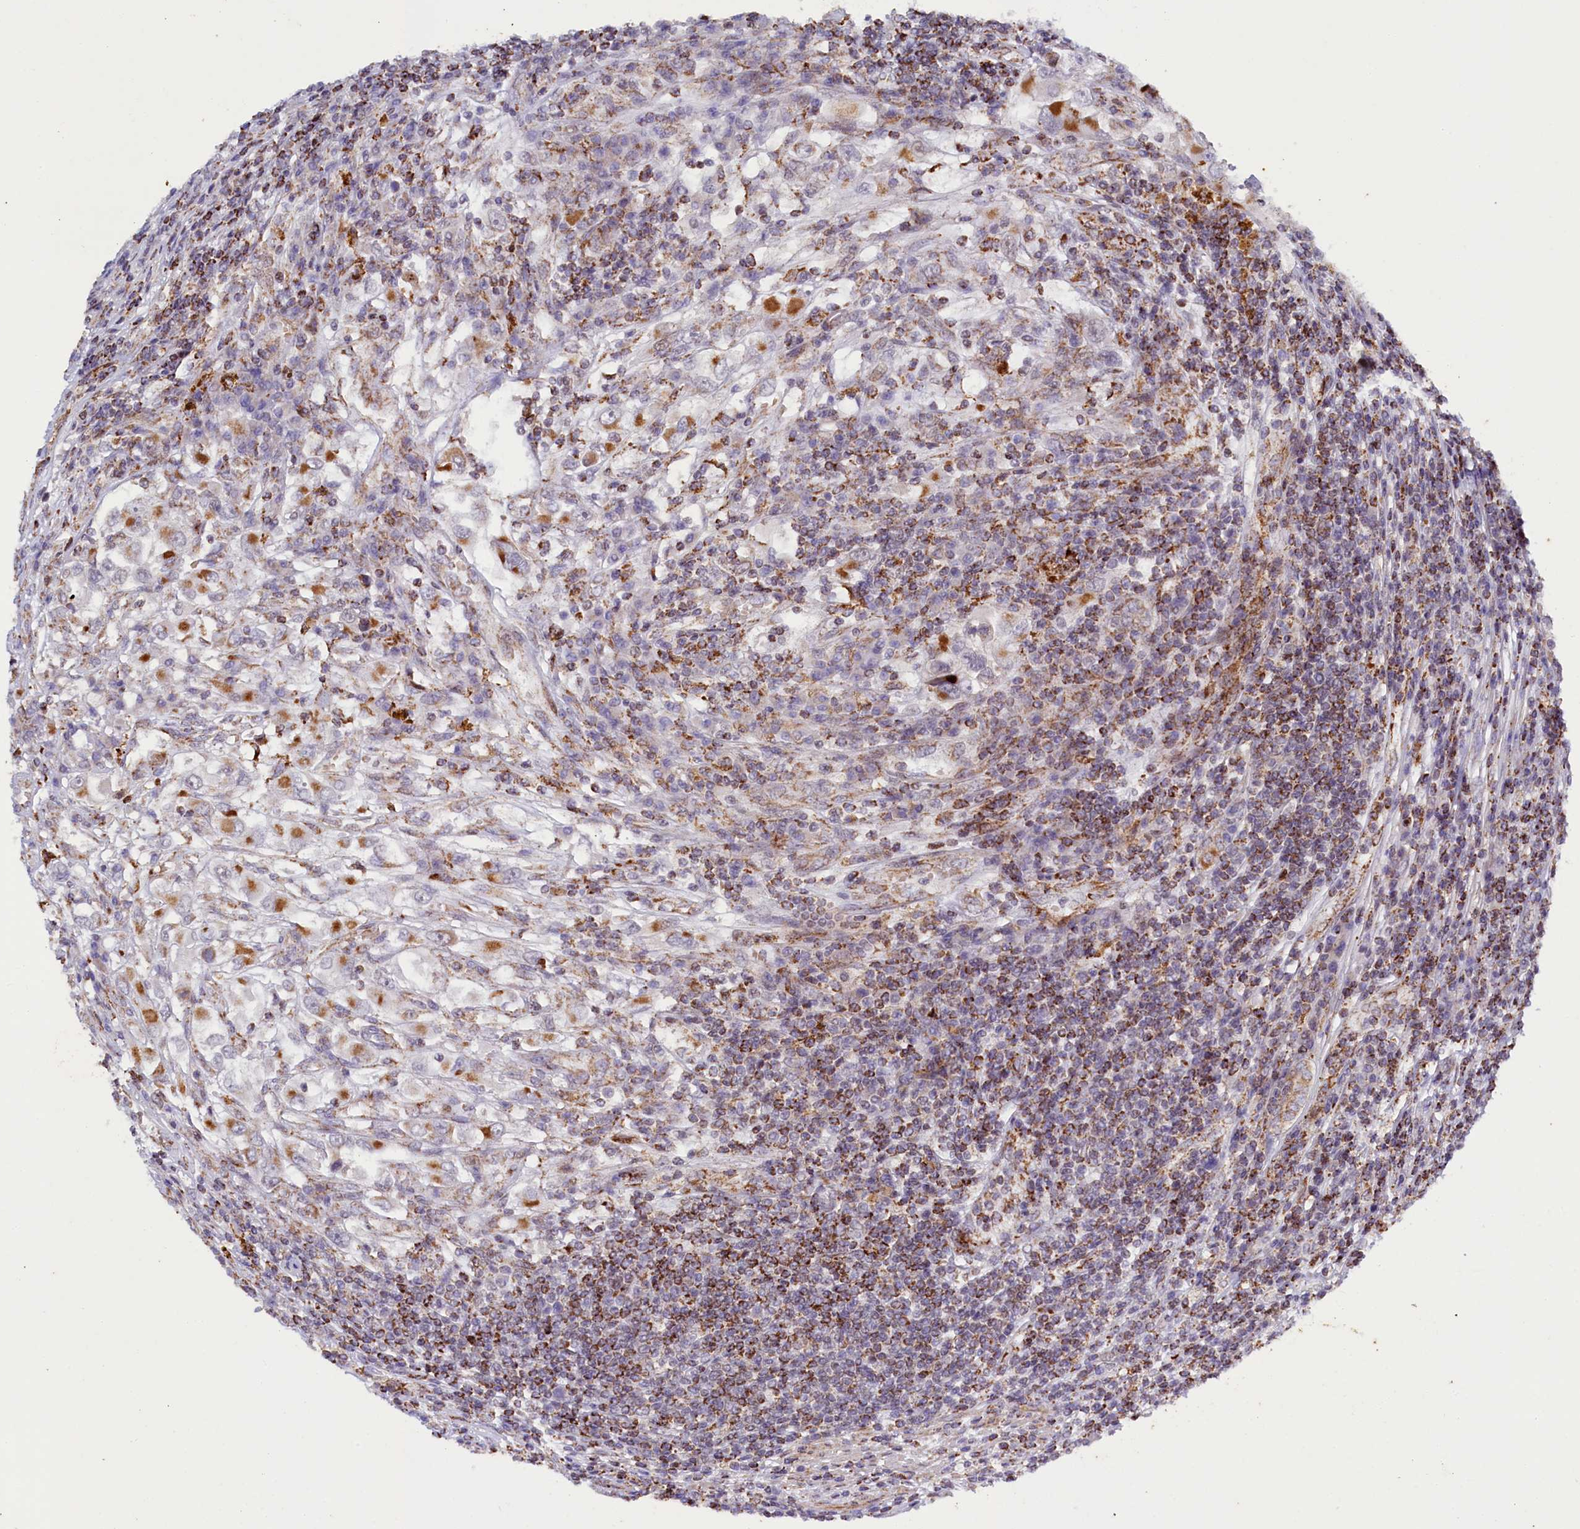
{"staining": {"intensity": "moderate", "quantity": ">75%", "location": "cytoplasmic/membranous"}, "tissue": "renal cancer", "cell_type": "Tumor cells", "image_type": "cancer", "snomed": [{"axis": "morphology", "description": "Adenocarcinoma, NOS"}, {"axis": "topography", "description": "Kidney"}], "caption": "Renal cancer (adenocarcinoma) stained for a protein (brown) exhibits moderate cytoplasmic/membranous positive expression in approximately >75% of tumor cells.", "gene": "DYNC2H1", "patient": {"sex": "female", "age": 52}}